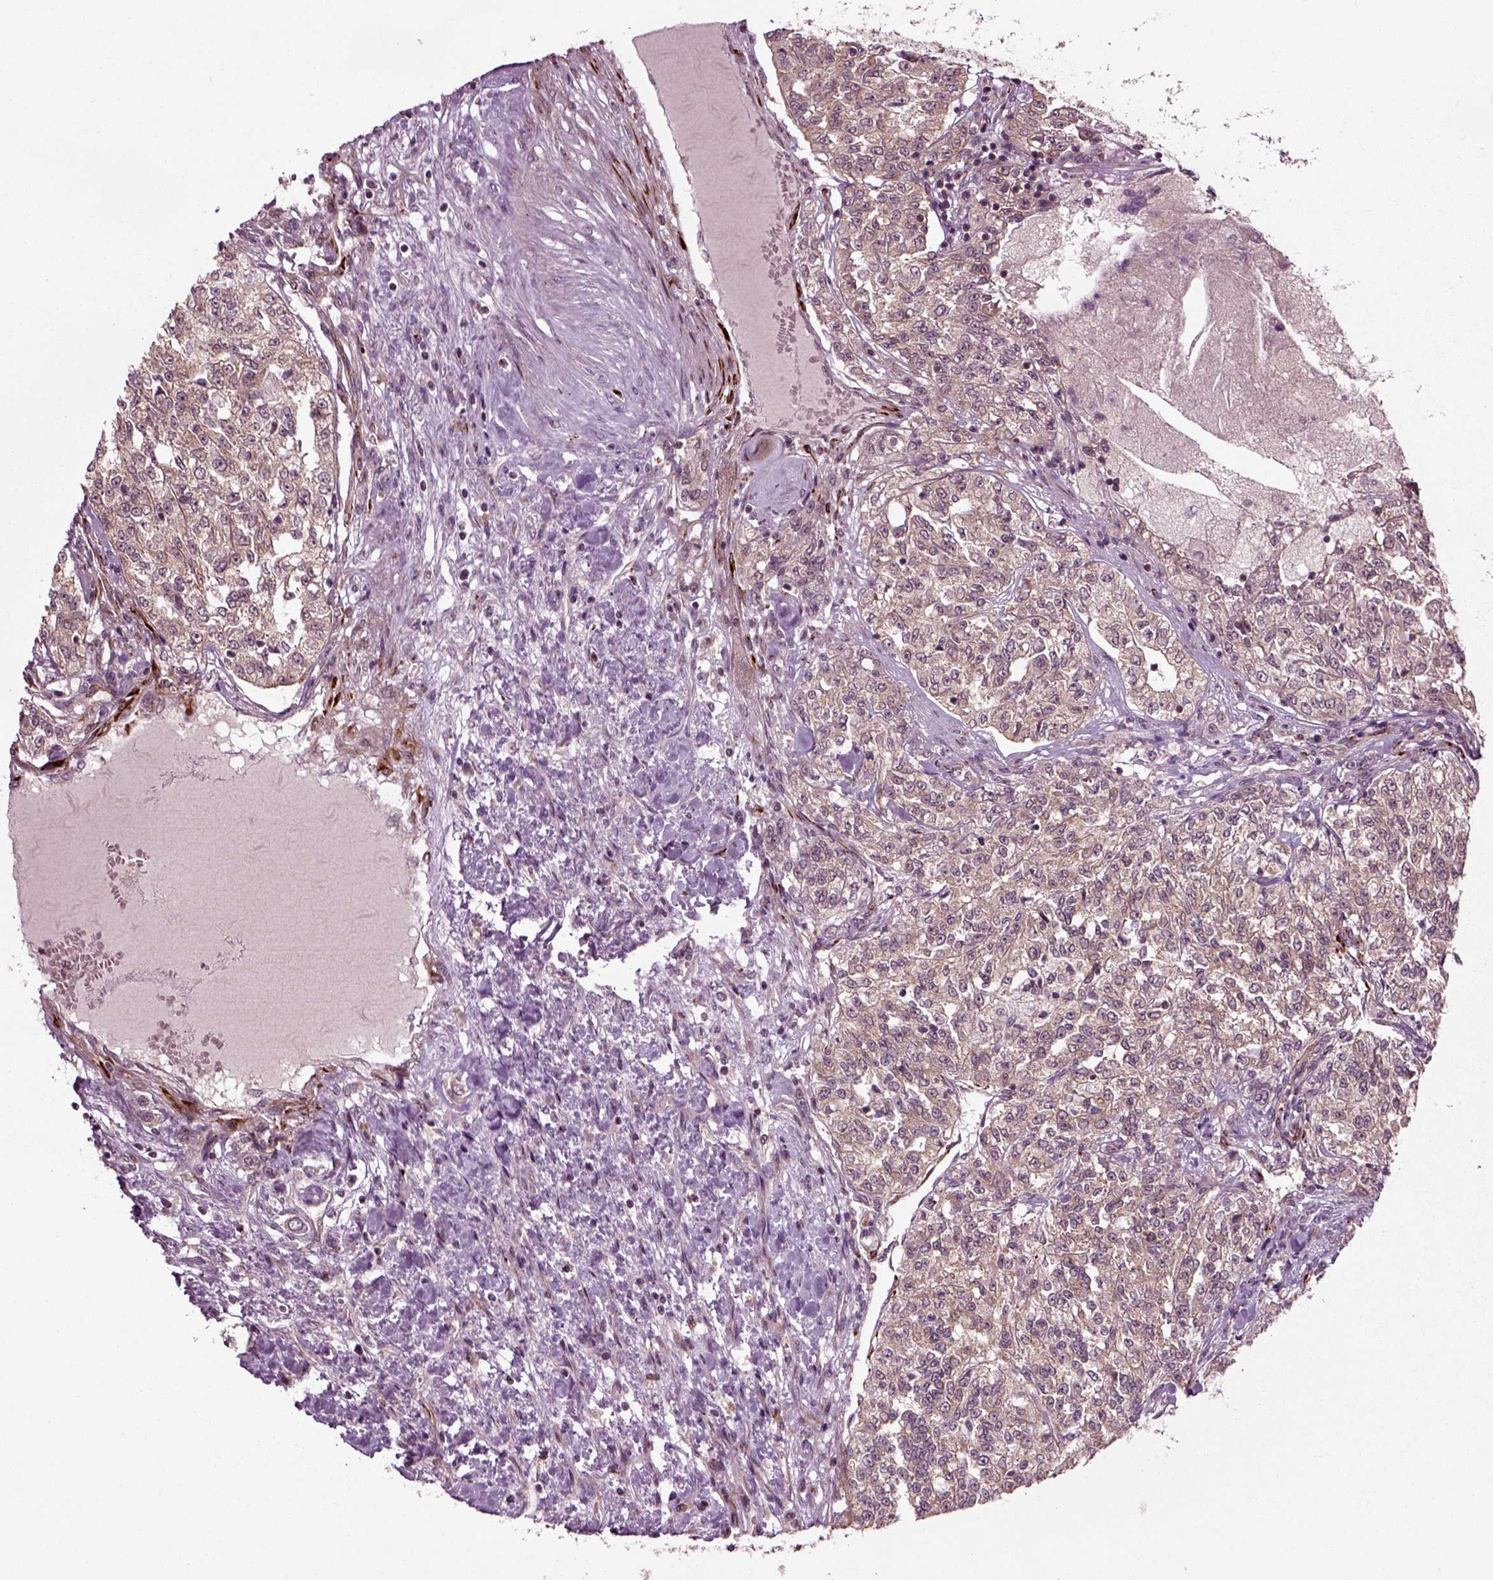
{"staining": {"intensity": "weak", "quantity": ">75%", "location": "cytoplasmic/membranous"}, "tissue": "renal cancer", "cell_type": "Tumor cells", "image_type": "cancer", "snomed": [{"axis": "morphology", "description": "Adenocarcinoma, NOS"}, {"axis": "topography", "description": "Kidney"}], "caption": "This is an image of immunohistochemistry (IHC) staining of renal cancer (adenocarcinoma), which shows weak staining in the cytoplasmic/membranous of tumor cells.", "gene": "PLCD3", "patient": {"sex": "female", "age": 63}}